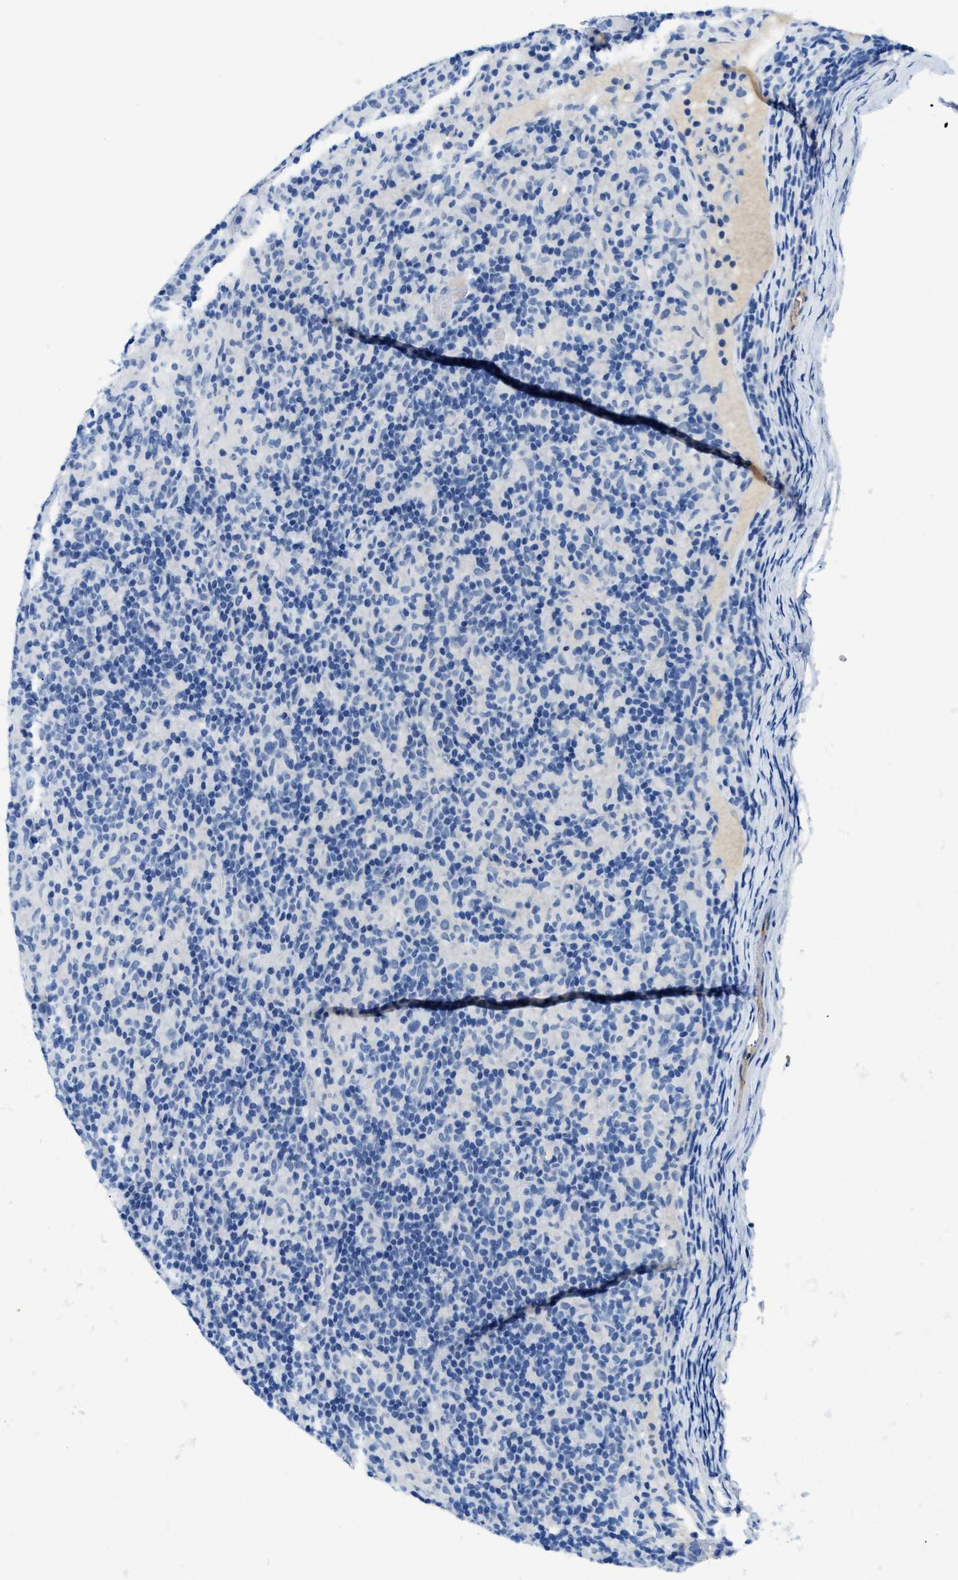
{"staining": {"intensity": "negative", "quantity": "none", "location": "none"}, "tissue": "lymphoma", "cell_type": "Tumor cells", "image_type": "cancer", "snomed": [{"axis": "morphology", "description": "Hodgkin's disease, NOS"}, {"axis": "topography", "description": "Lymph node"}], "caption": "Tumor cells show no significant protein expression in Hodgkin's disease.", "gene": "MBL2", "patient": {"sex": "male", "age": 70}}